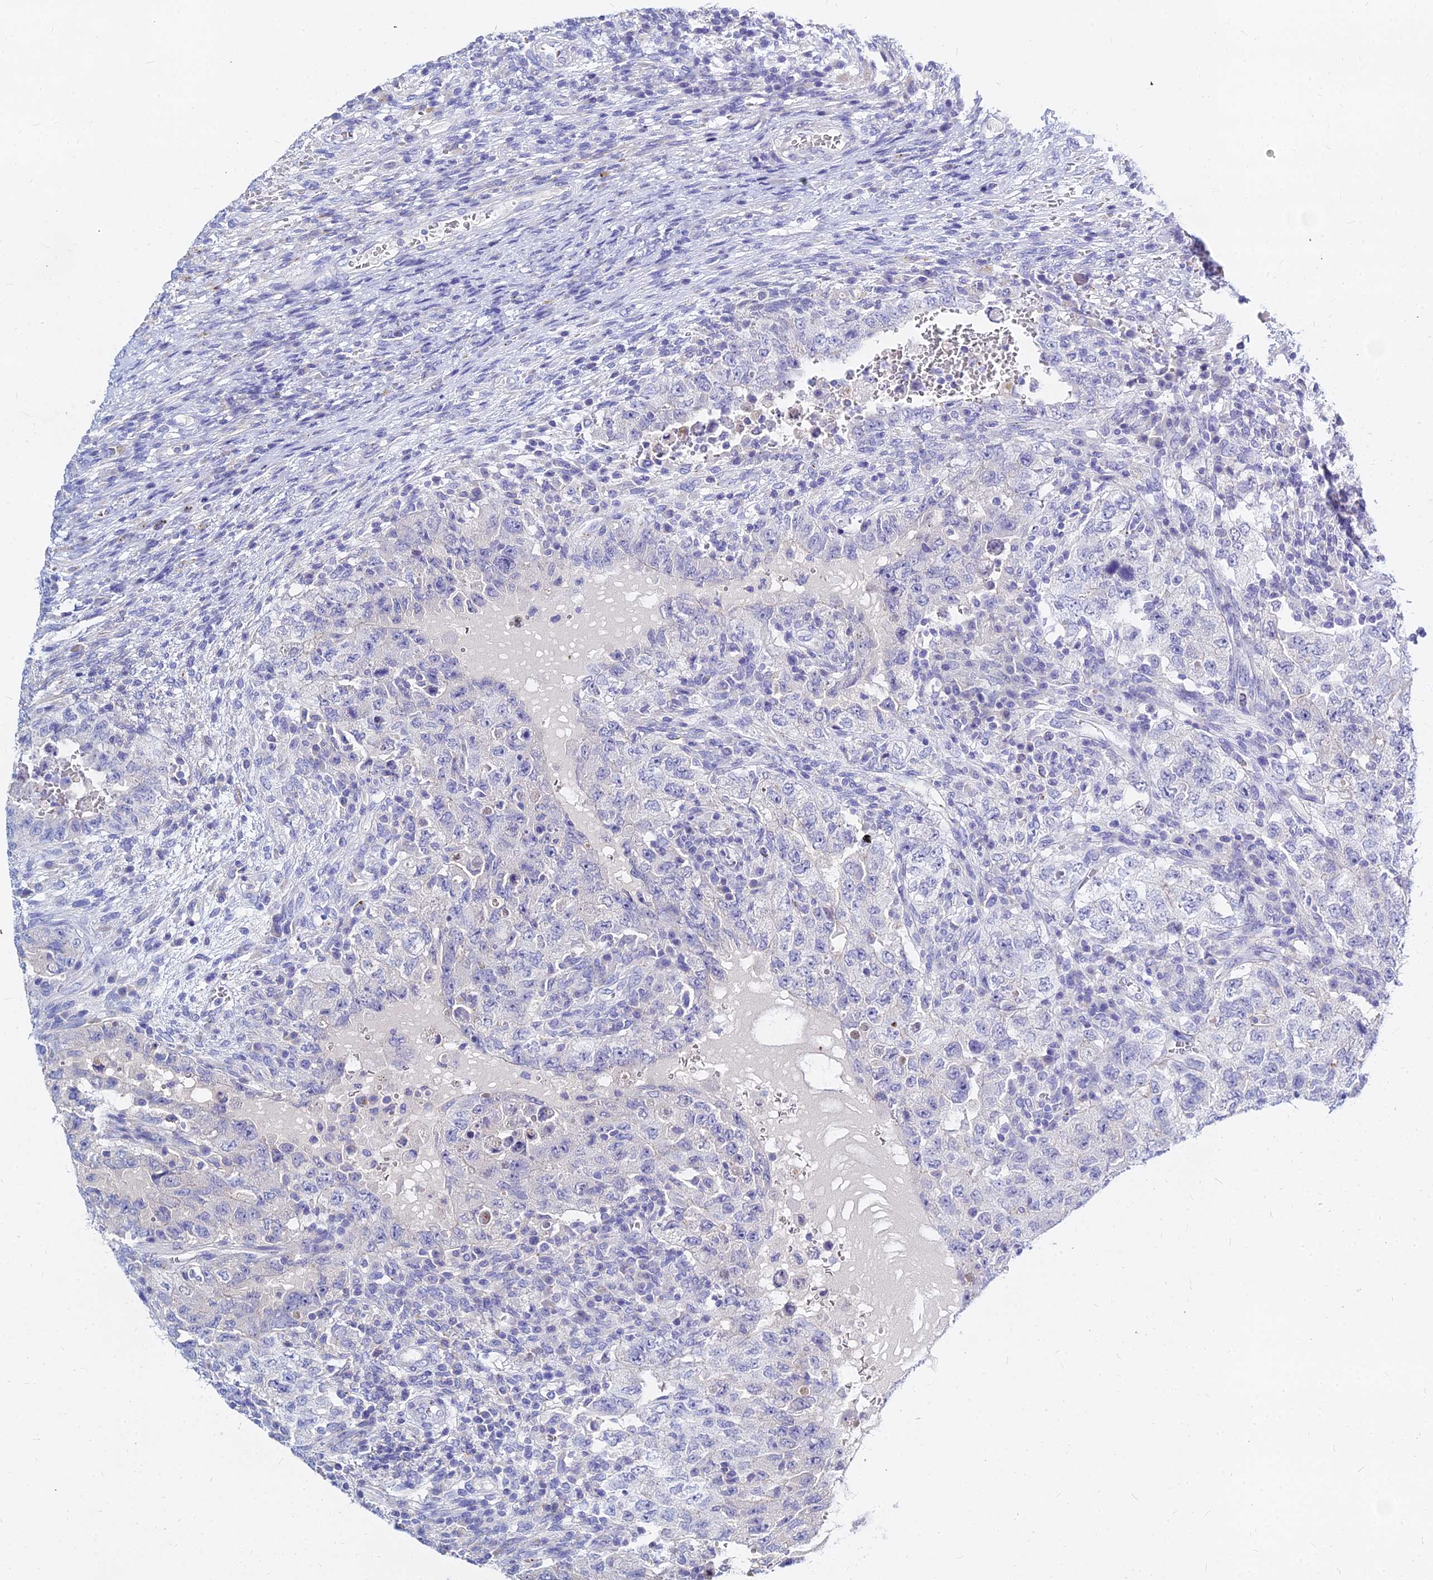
{"staining": {"intensity": "negative", "quantity": "none", "location": "none"}, "tissue": "testis cancer", "cell_type": "Tumor cells", "image_type": "cancer", "snomed": [{"axis": "morphology", "description": "Carcinoma, Embryonal, NOS"}, {"axis": "topography", "description": "Testis"}], "caption": "Tumor cells are negative for brown protein staining in testis cancer.", "gene": "ZNF552", "patient": {"sex": "male", "age": 26}}